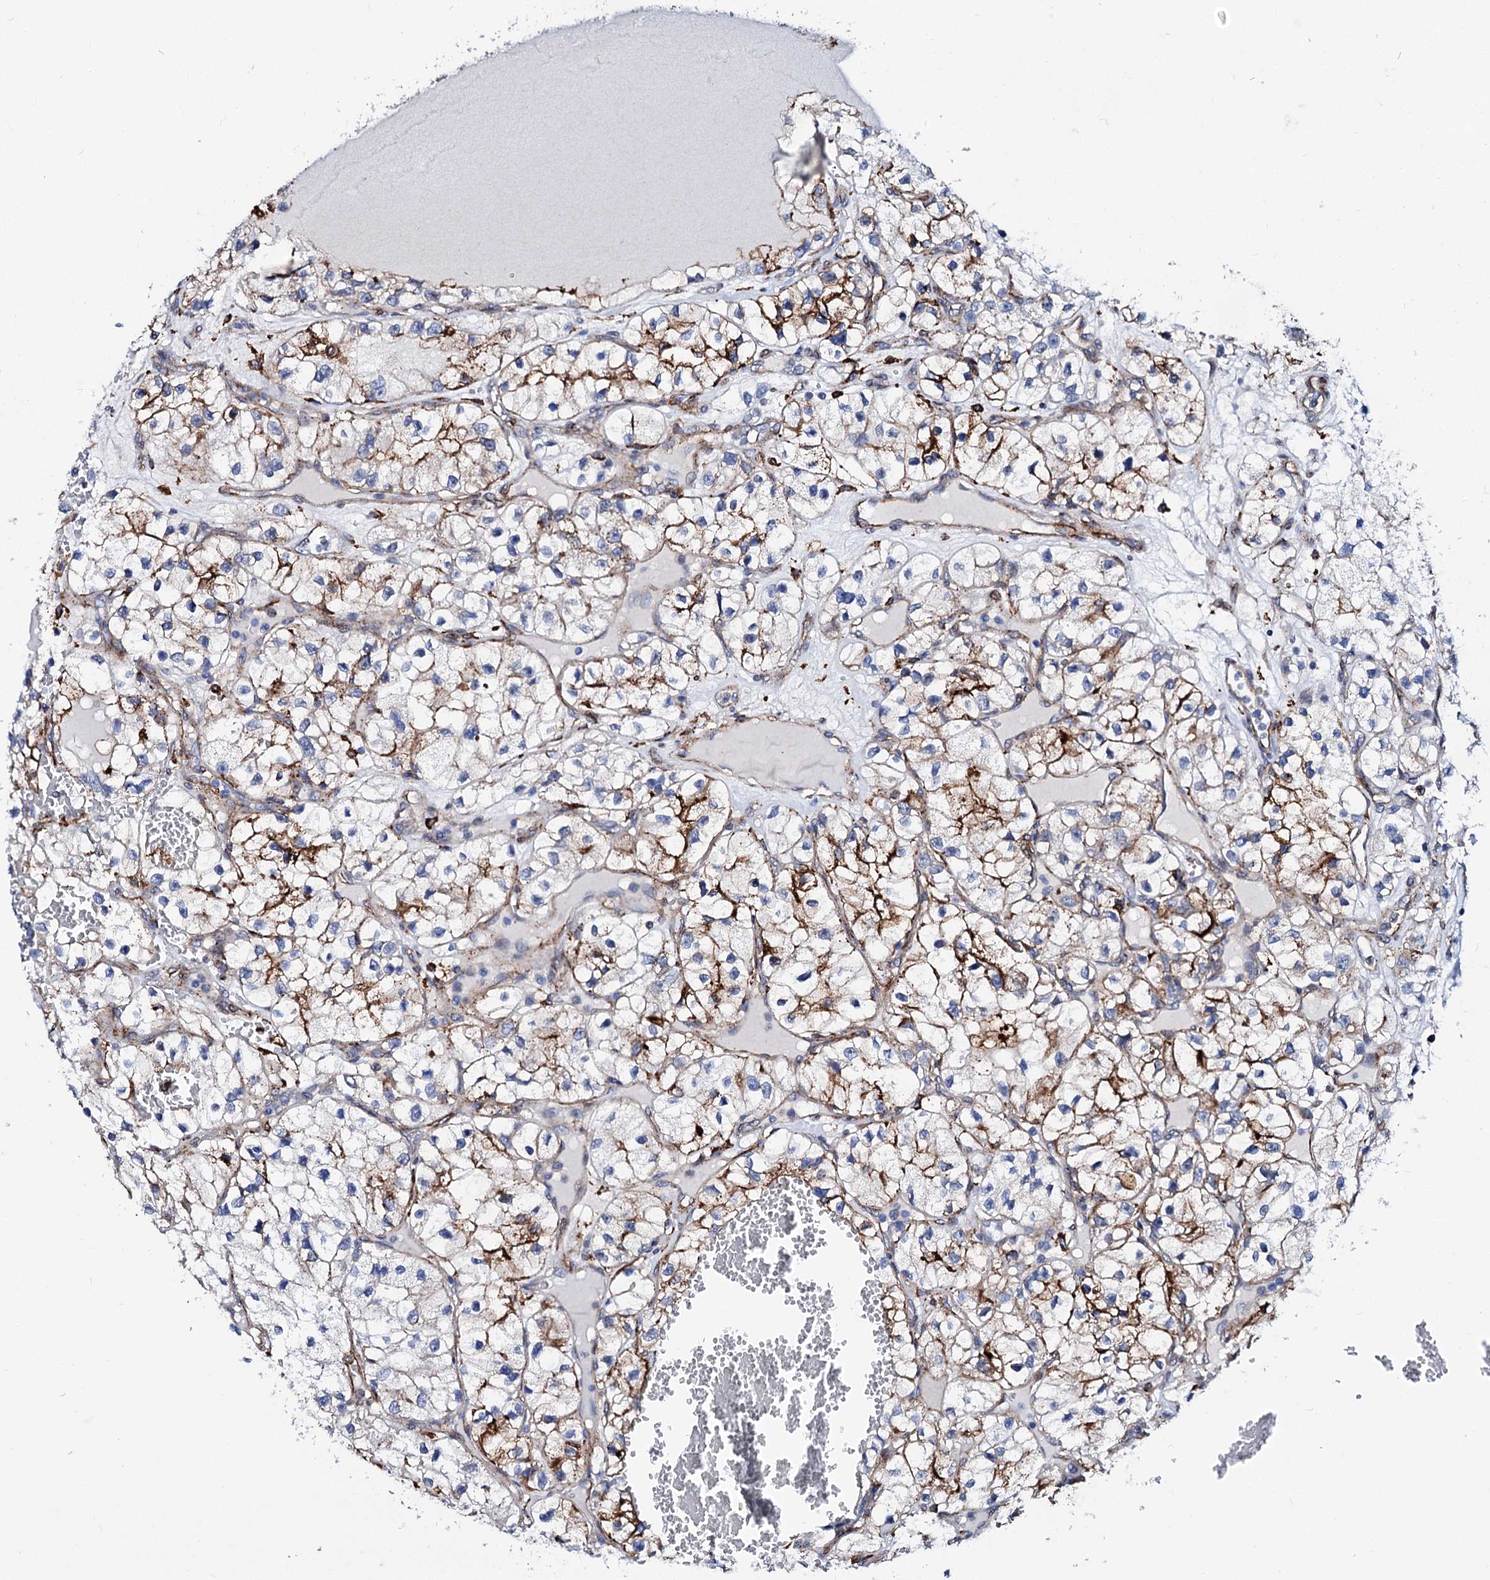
{"staining": {"intensity": "moderate", "quantity": "25%-75%", "location": "cytoplasmic/membranous"}, "tissue": "renal cancer", "cell_type": "Tumor cells", "image_type": "cancer", "snomed": [{"axis": "morphology", "description": "Adenocarcinoma, NOS"}, {"axis": "topography", "description": "Kidney"}], "caption": "Immunohistochemical staining of human adenocarcinoma (renal) exhibits moderate cytoplasmic/membranous protein positivity in approximately 25%-75% of tumor cells.", "gene": "MED13L", "patient": {"sex": "female", "age": 57}}